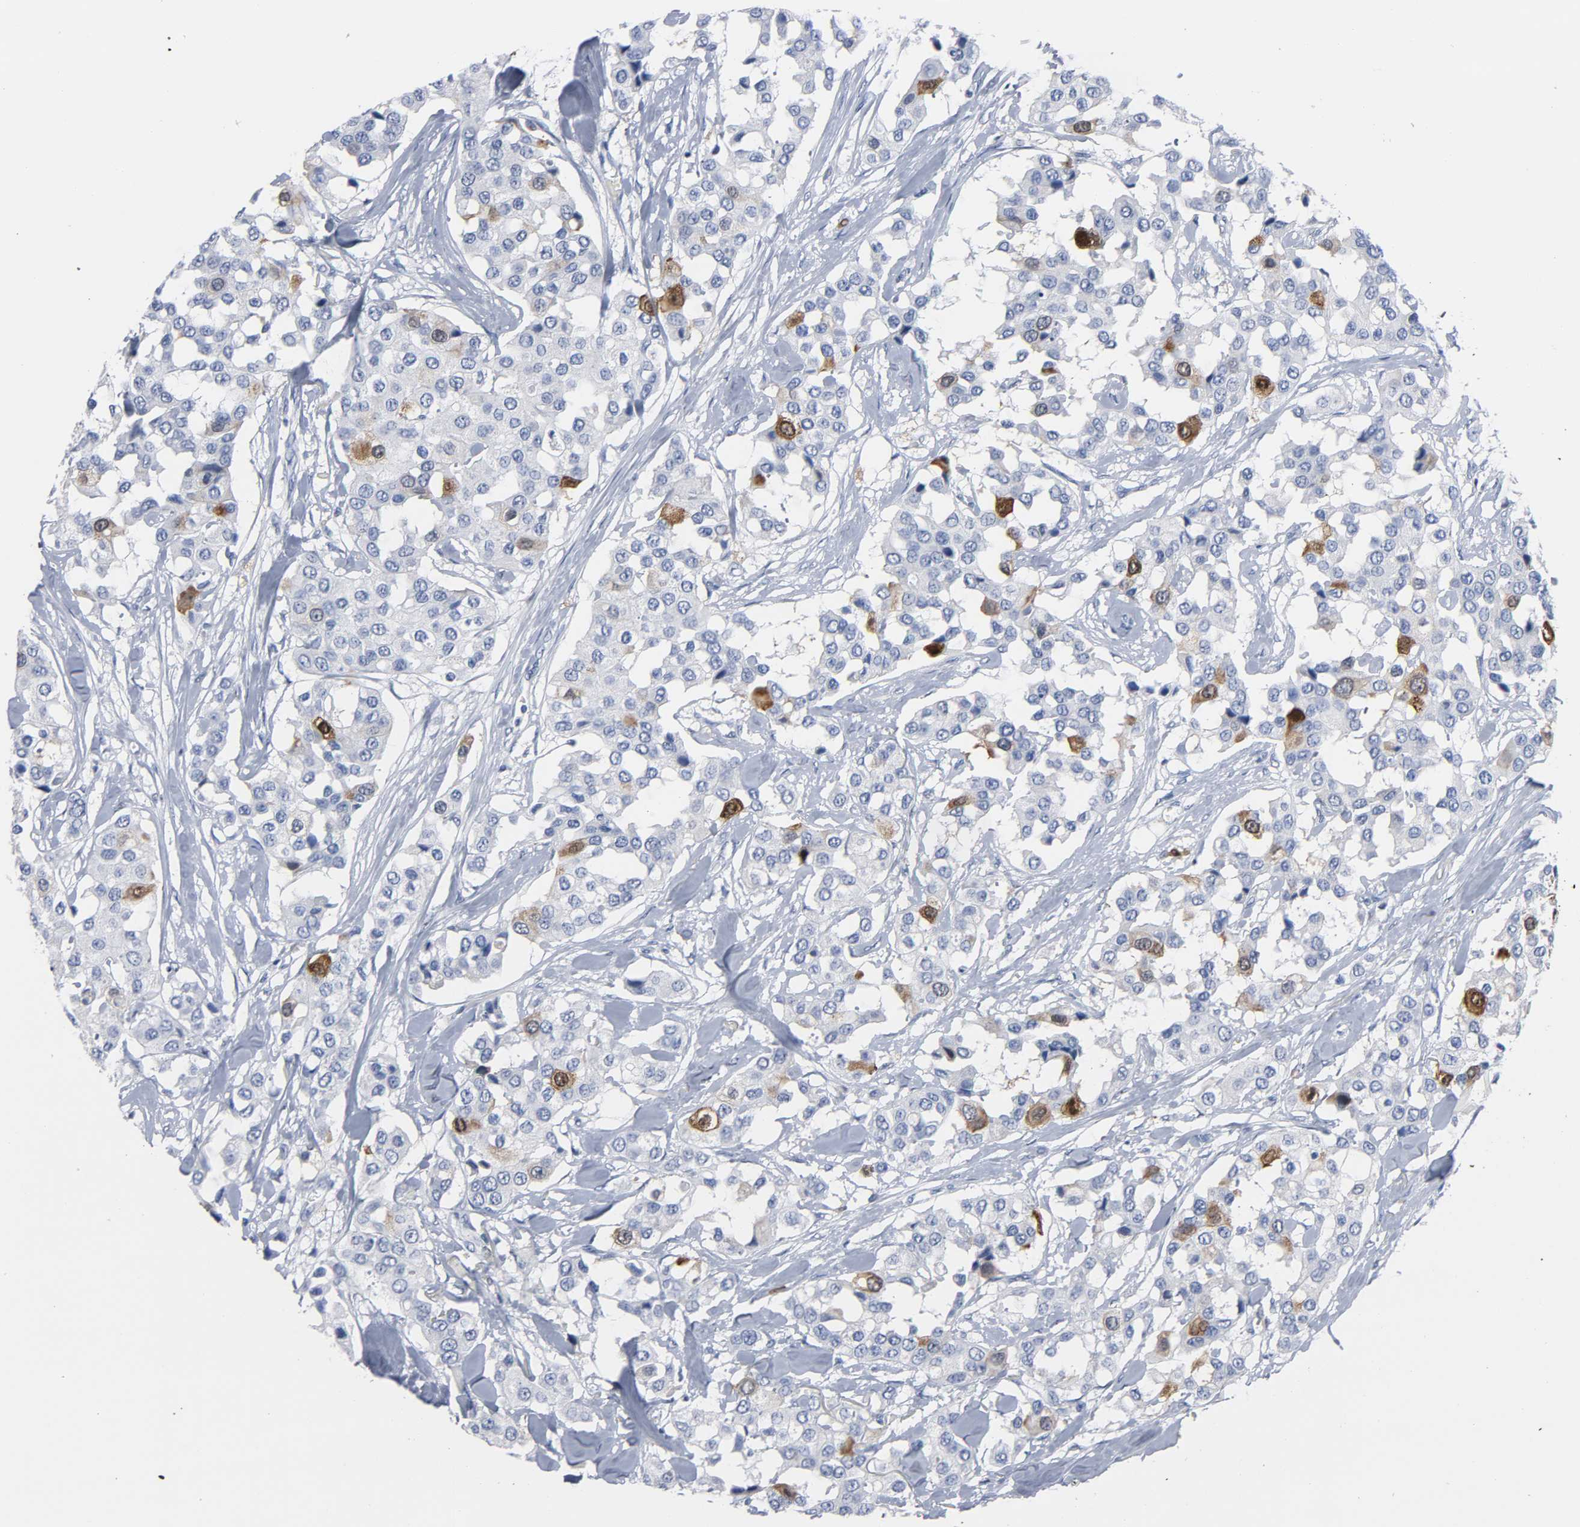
{"staining": {"intensity": "strong", "quantity": "<25%", "location": "cytoplasmic/membranous,nuclear"}, "tissue": "breast cancer", "cell_type": "Tumor cells", "image_type": "cancer", "snomed": [{"axis": "morphology", "description": "Duct carcinoma"}, {"axis": "topography", "description": "Breast"}], "caption": "A brown stain shows strong cytoplasmic/membranous and nuclear positivity of a protein in human breast cancer (infiltrating ductal carcinoma) tumor cells. (brown staining indicates protein expression, while blue staining denotes nuclei).", "gene": "CDC20", "patient": {"sex": "female", "age": 80}}